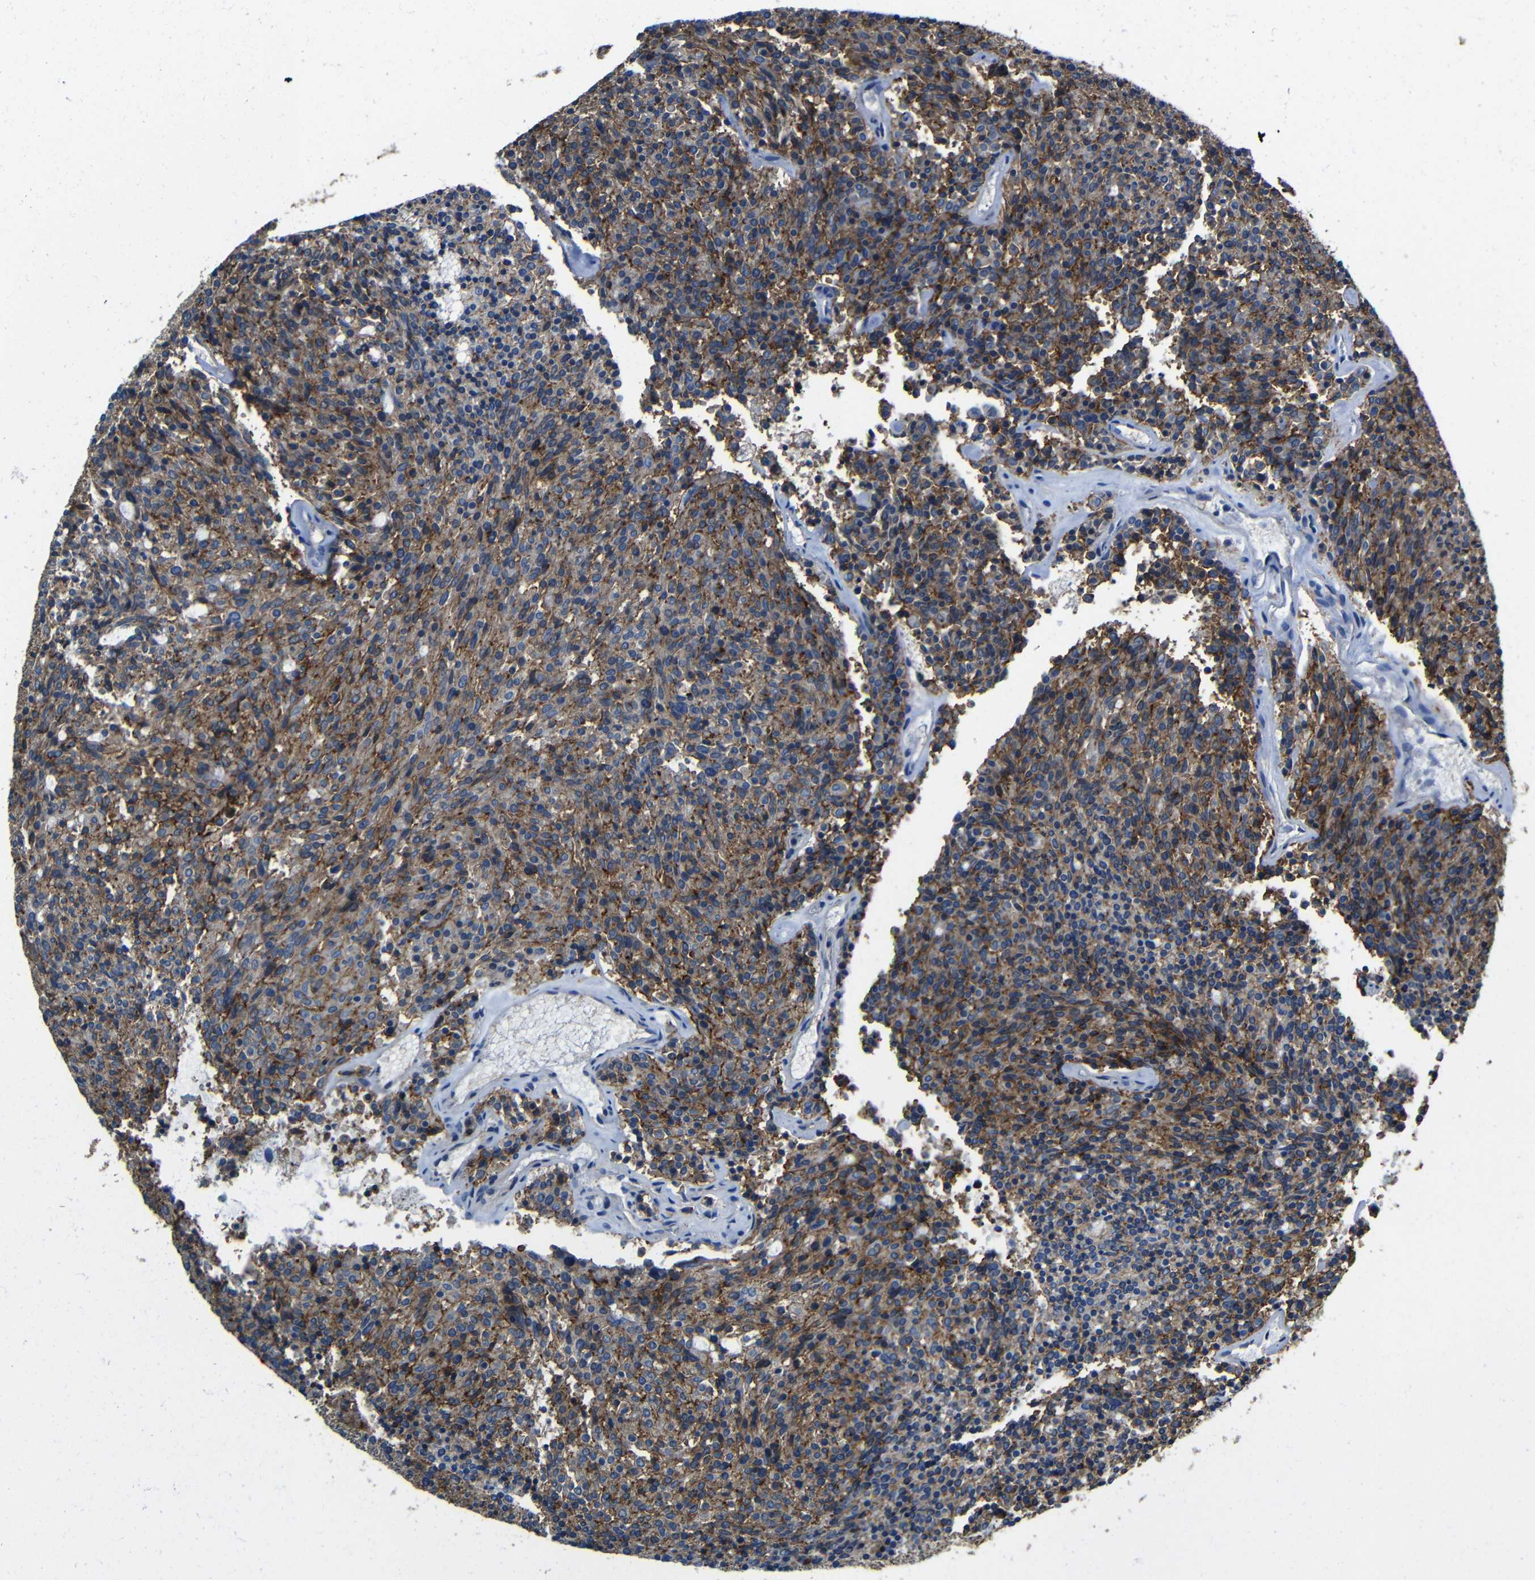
{"staining": {"intensity": "moderate", "quantity": ">75%", "location": "cytoplasmic/membranous"}, "tissue": "carcinoid", "cell_type": "Tumor cells", "image_type": "cancer", "snomed": [{"axis": "morphology", "description": "Carcinoid, malignant, NOS"}, {"axis": "topography", "description": "Pancreas"}], "caption": "Protein staining reveals moderate cytoplasmic/membranous expression in approximately >75% of tumor cells in carcinoid. (brown staining indicates protein expression, while blue staining denotes nuclei).", "gene": "ZNF90", "patient": {"sex": "female", "age": 54}}